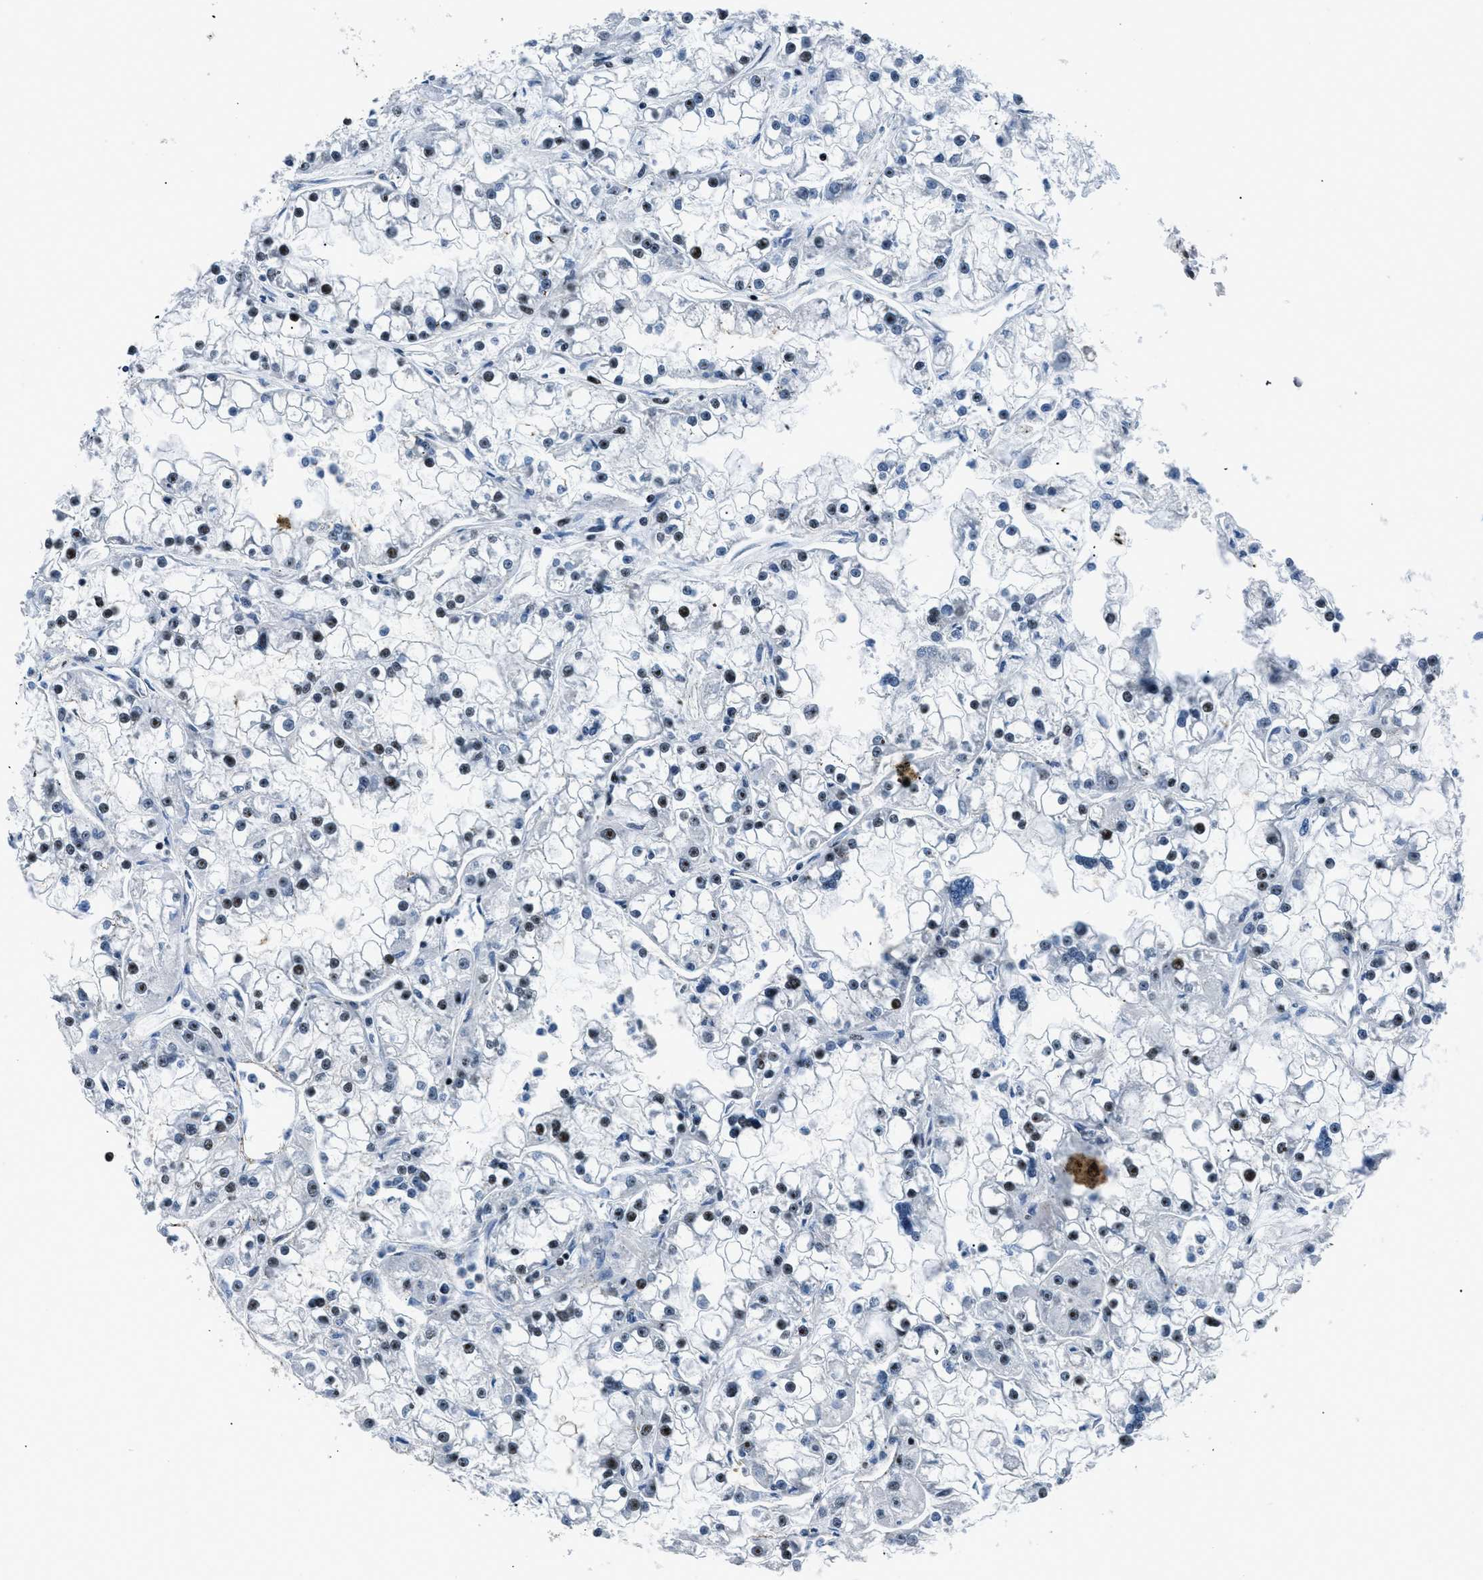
{"staining": {"intensity": "moderate", "quantity": "25%-75%", "location": "nuclear"}, "tissue": "renal cancer", "cell_type": "Tumor cells", "image_type": "cancer", "snomed": [{"axis": "morphology", "description": "Adenocarcinoma, NOS"}, {"axis": "topography", "description": "Kidney"}], "caption": "Adenocarcinoma (renal) was stained to show a protein in brown. There is medium levels of moderate nuclear positivity in about 25%-75% of tumor cells.", "gene": "SMARCB1", "patient": {"sex": "female", "age": 52}}